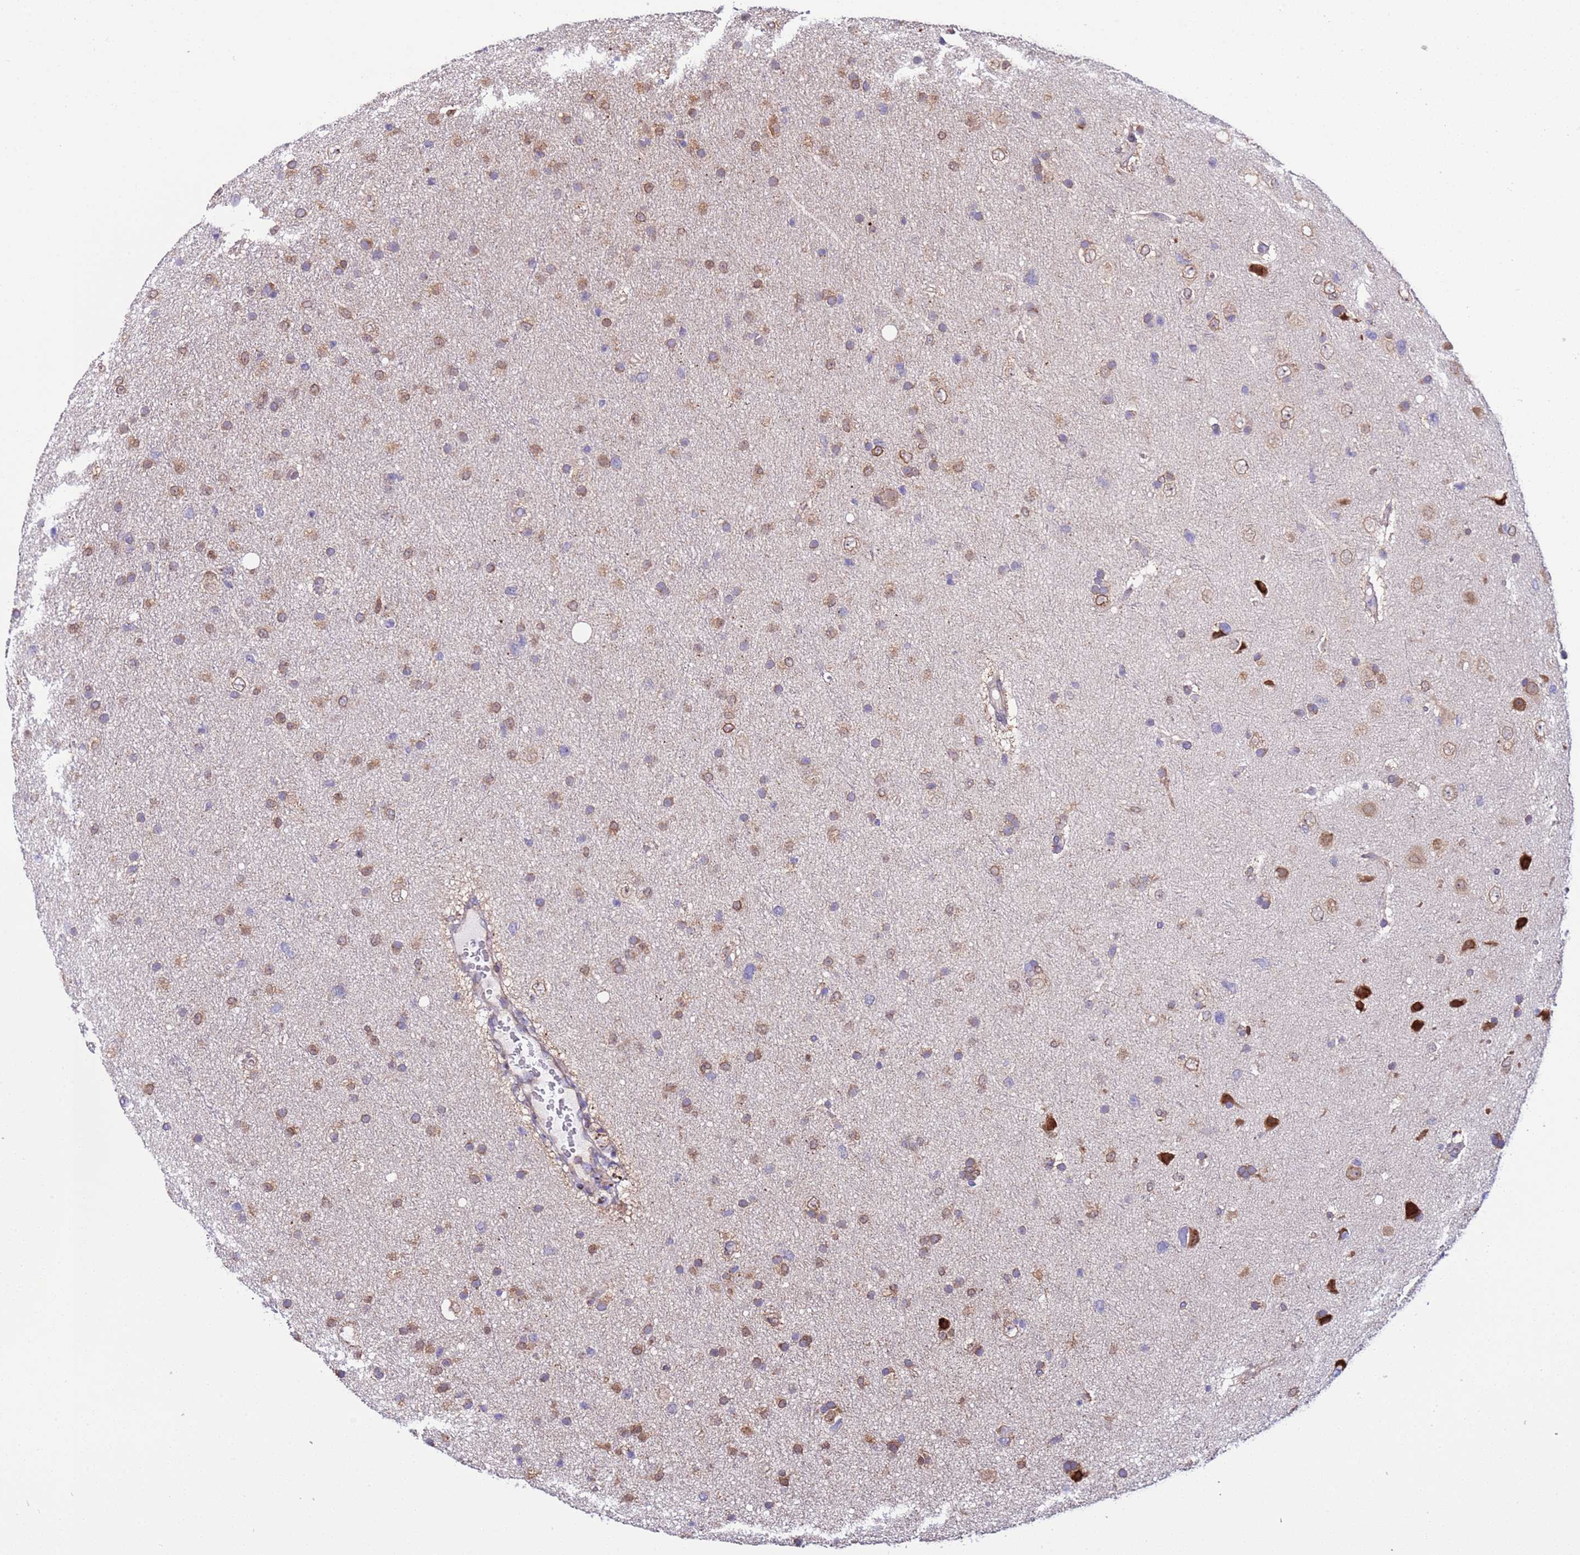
{"staining": {"intensity": "moderate", "quantity": ">75%", "location": "cytoplasmic/membranous"}, "tissue": "glioma", "cell_type": "Tumor cells", "image_type": "cancer", "snomed": [{"axis": "morphology", "description": "Glioma, malignant, Low grade"}, {"axis": "topography", "description": "Cerebral cortex"}], "caption": "Protein expression analysis of malignant low-grade glioma displays moderate cytoplasmic/membranous expression in about >75% of tumor cells.", "gene": "AHI1", "patient": {"sex": "female", "age": 39}}